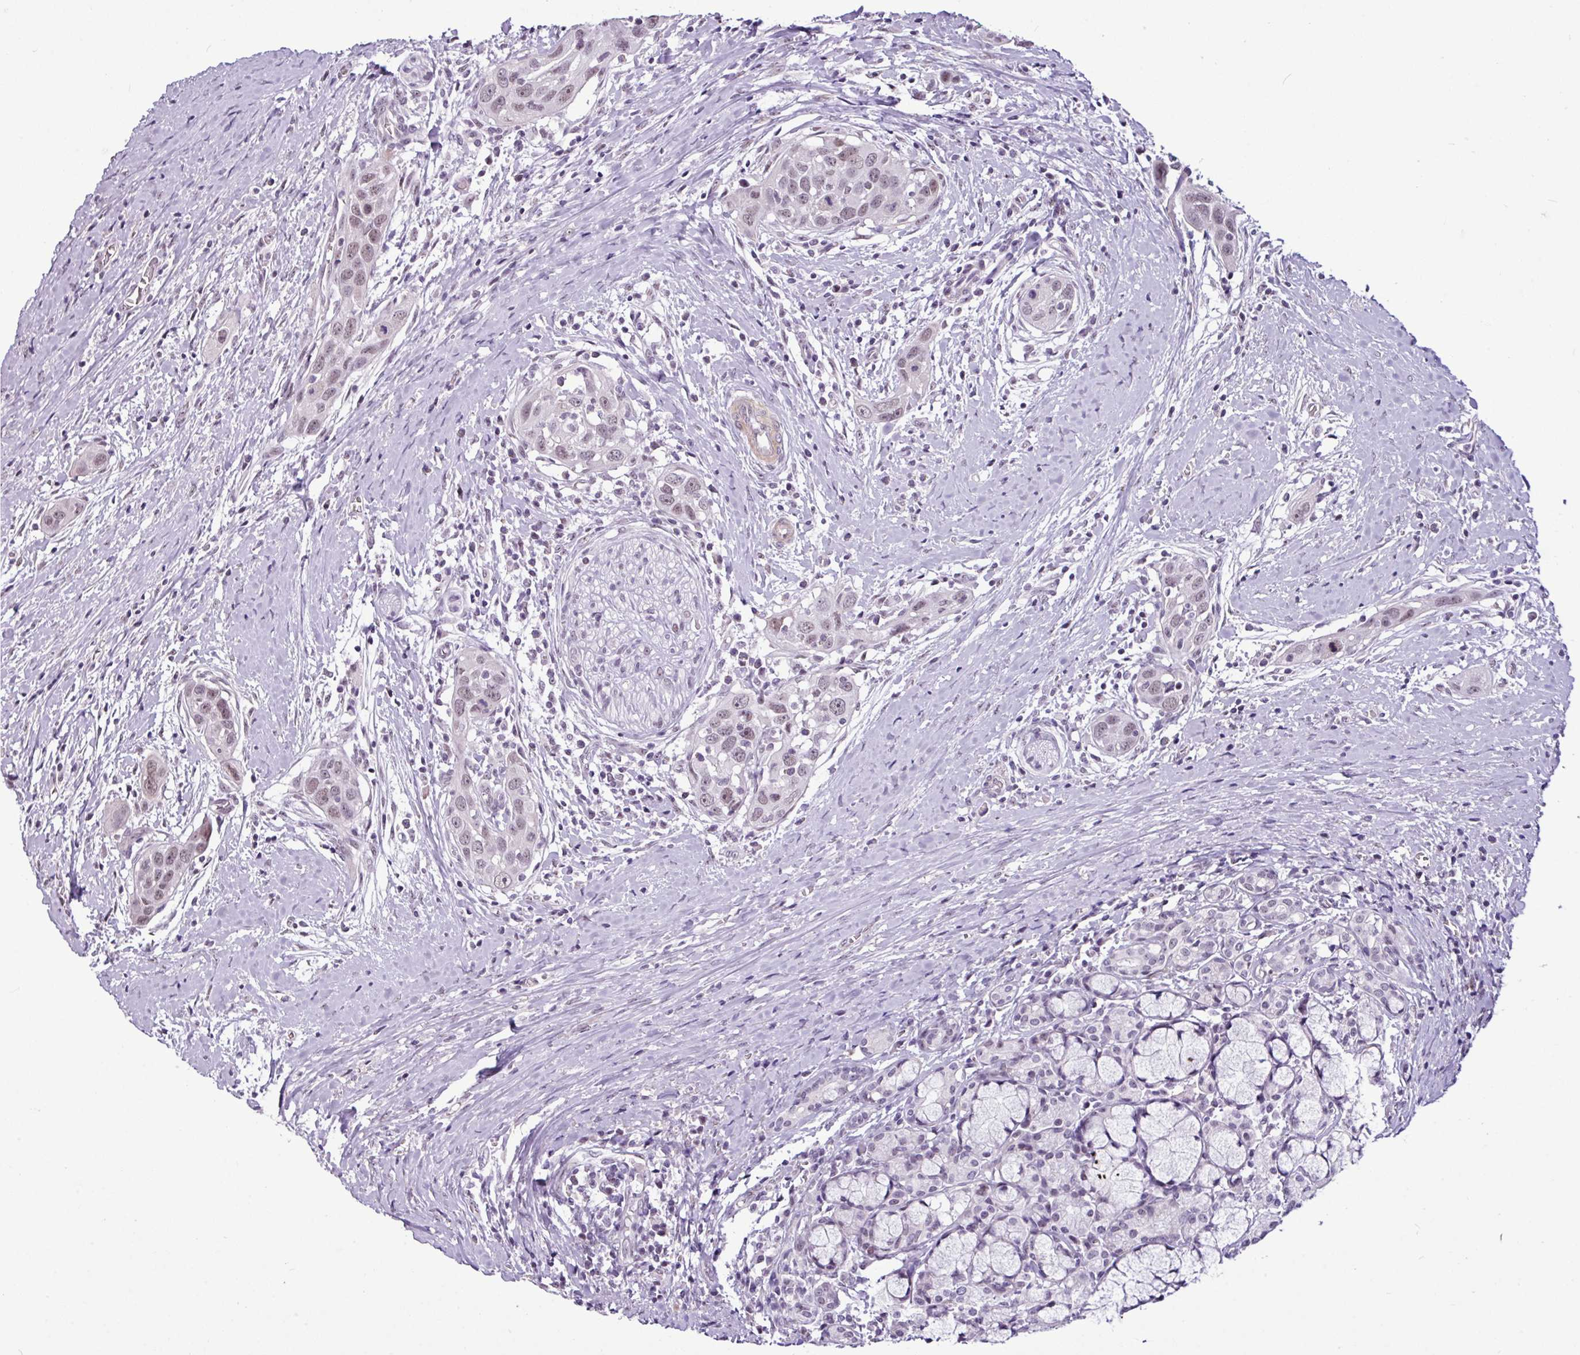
{"staining": {"intensity": "weak", "quantity": ">75%", "location": "nuclear"}, "tissue": "head and neck cancer", "cell_type": "Tumor cells", "image_type": "cancer", "snomed": [{"axis": "morphology", "description": "Squamous cell carcinoma, NOS"}, {"axis": "topography", "description": "Oral tissue"}, {"axis": "topography", "description": "Head-Neck"}], "caption": "Head and neck squamous cell carcinoma was stained to show a protein in brown. There is low levels of weak nuclear staining in about >75% of tumor cells. The staining was performed using DAB to visualize the protein expression in brown, while the nuclei were stained in blue with hematoxylin (Magnification: 20x).", "gene": "UTP18", "patient": {"sex": "female", "age": 50}}